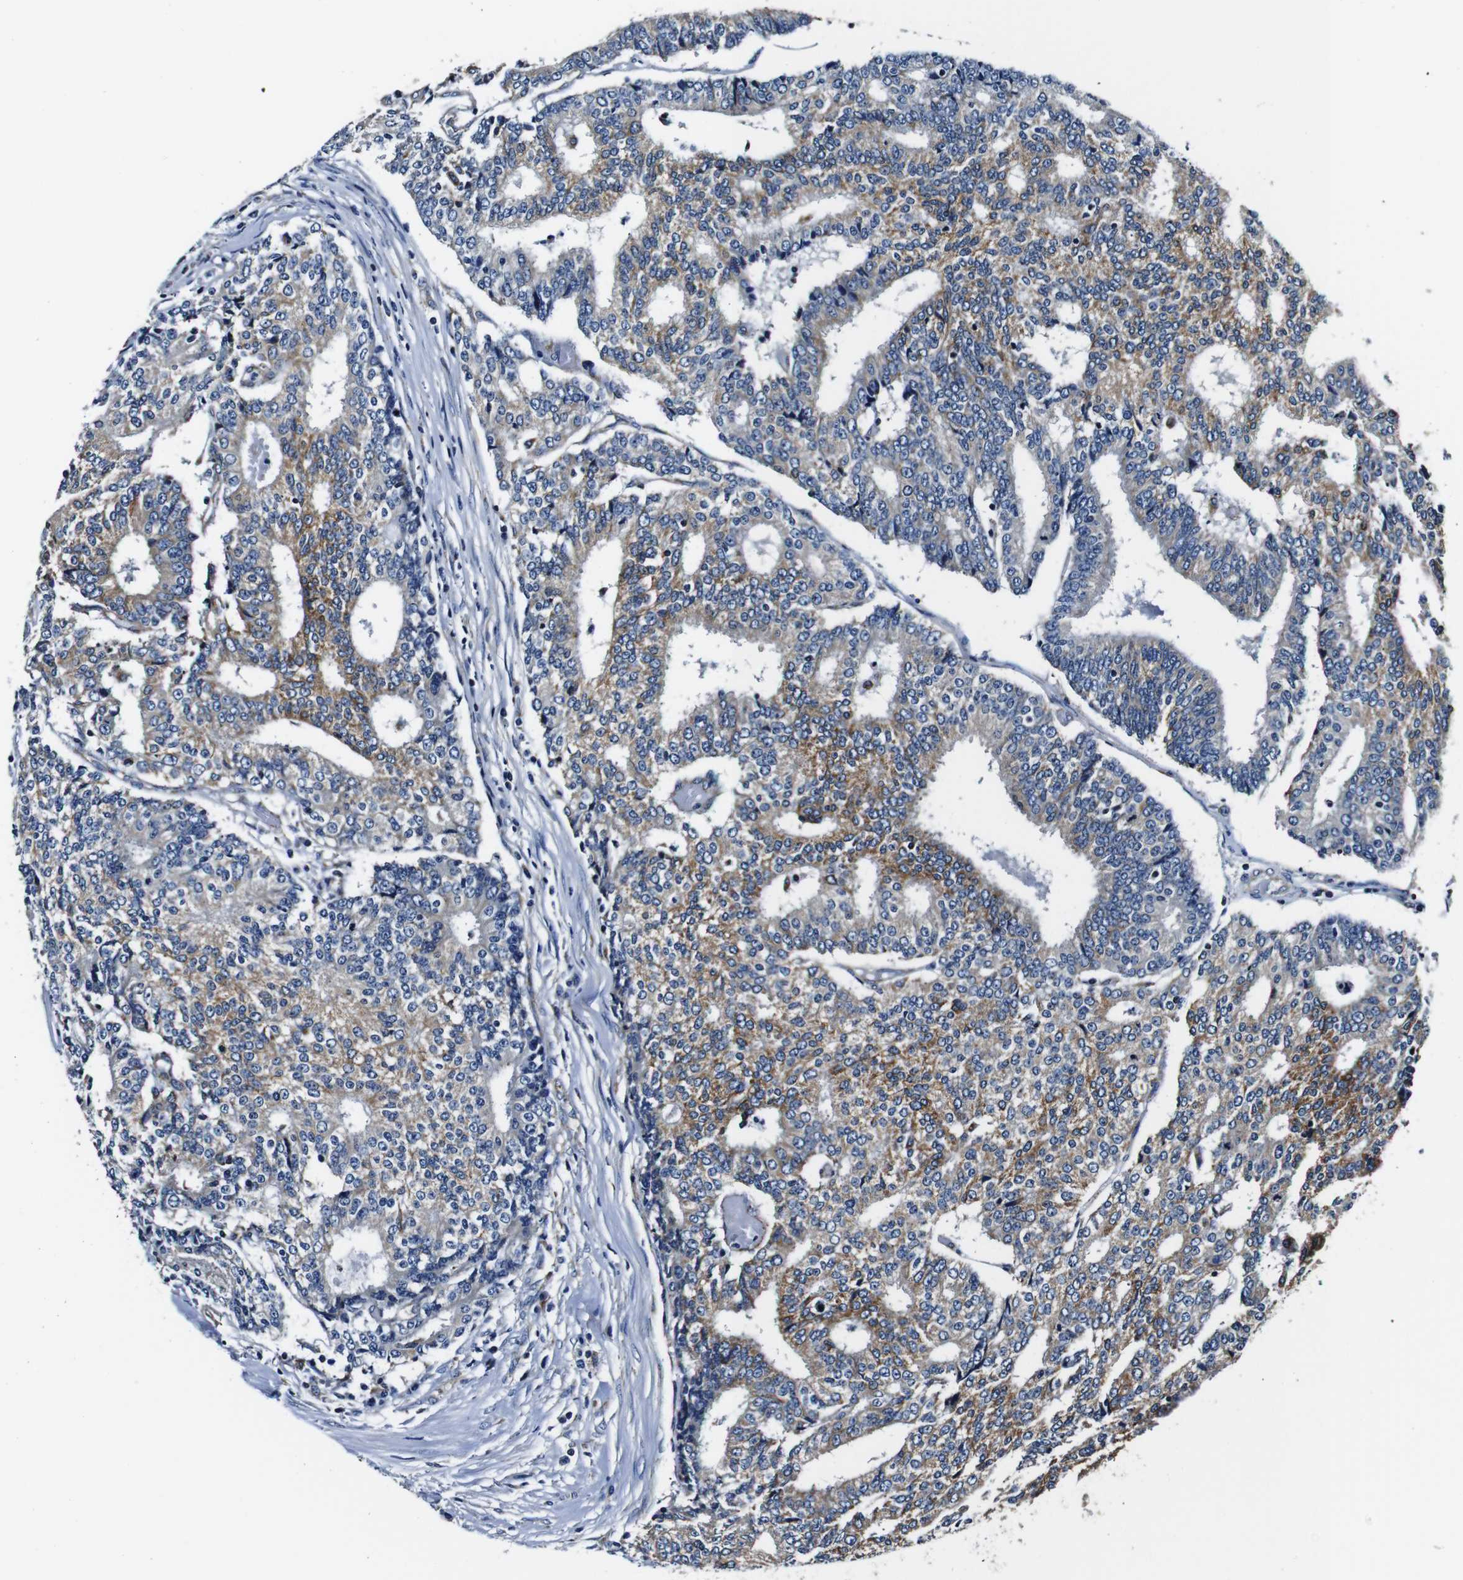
{"staining": {"intensity": "moderate", "quantity": "25%-75%", "location": "cytoplasmic/membranous"}, "tissue": "prostate cancer", "cell_type": "Tumor cells", "image_type": "cancer", "snomed": [{"axis": "morphology", "description": "Normal tissue, NOS"}, {"axis": "morphology", "description": "Adenocarcinoma, High grade"}, {"axis": "topography", "description": "Prostate"}, {"axis": "topography", "description": "Seminal veicle"}], "caption": "IHC micrograph of neoplastic tissue: prostate cancer (adenocarcinoma (high-grade)) stained using immunohistochemistry (IHC) demonstrates medium levels of moderate protein expression localized specifically in the cytoplasmic/membranous of tumor cells, appearing as a cytoplasmic/membranous brown color.", "gene": "HK1", "patient": {"sex": "male", "age": 55}}